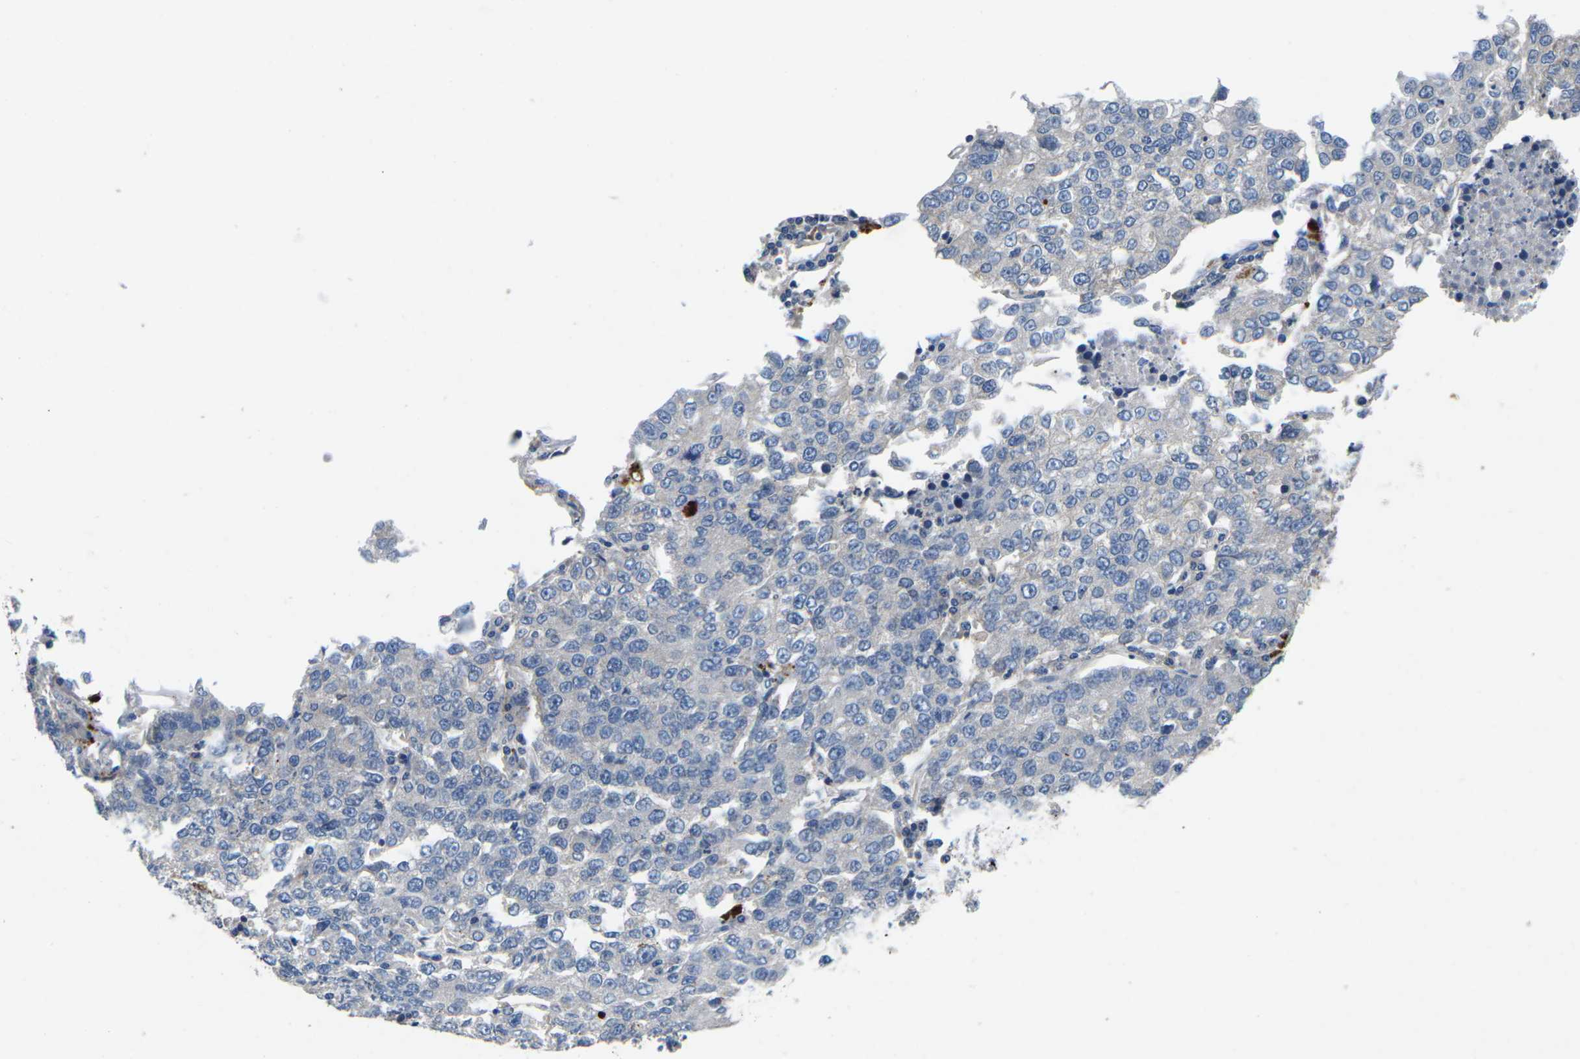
{"staining": {"intensity": "negative", "quantity": "none", "location": "none"}, "tissue": "lung cancer", "cell_type": "Tumor cells", "image_type": "cancer", "snomed": [{"axis": "morphology", "description": "Adenocarcinoma, NOS"}, {"axis": "topography", "description": "Lung"}], "caption": "Tumor cells are negative for protein expression in human lung cancer.", "gene": "PDCD6IP", "patient": {"sex": "male", "age": 49}}